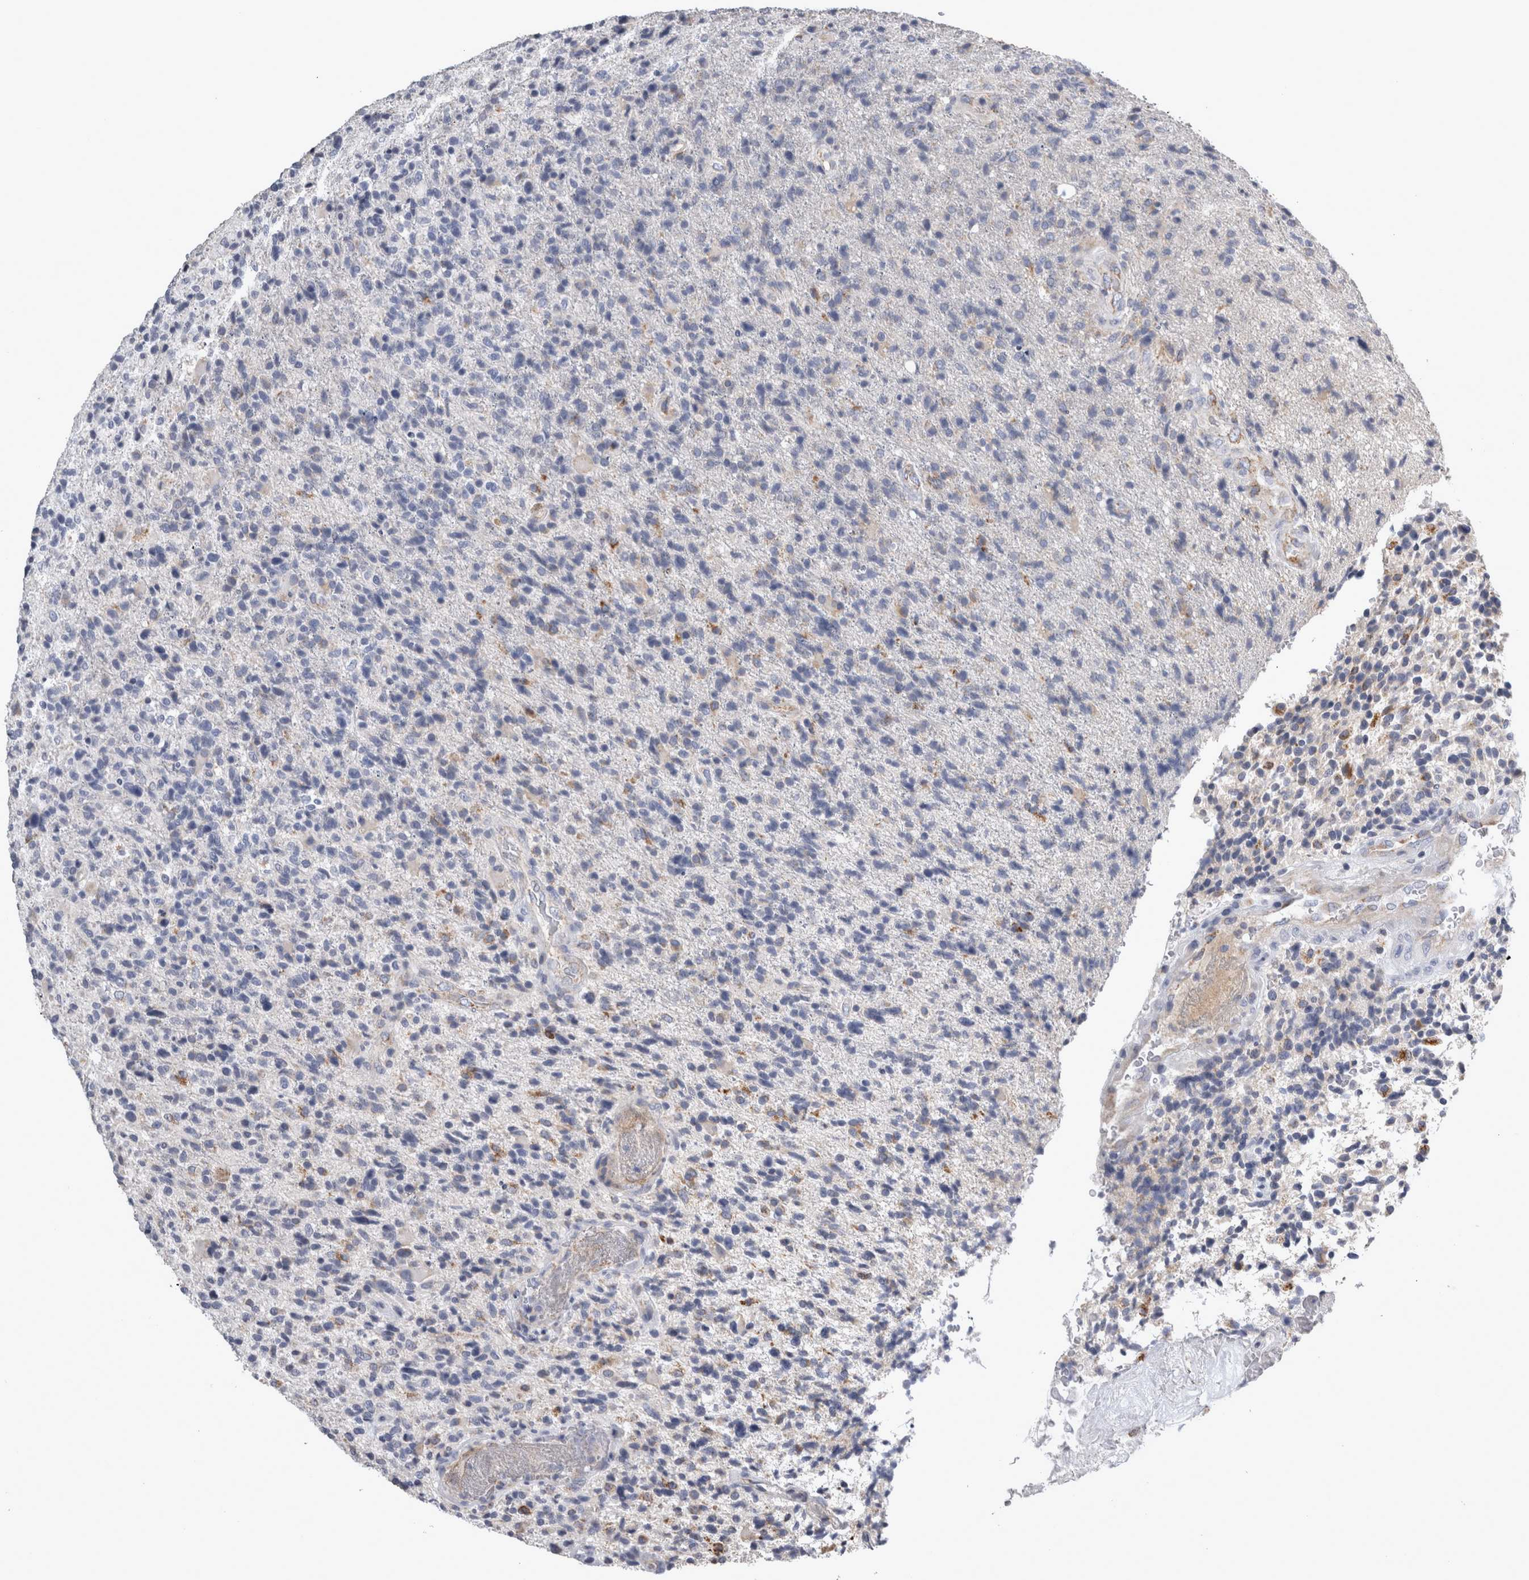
{"staining": {"intensity": "moderate", "quantity": "<25%", "location": "cytoplasmic/membranous"}, "tissue": "glioma", "cell_type": "Tumor cells", "image_type": "cancer", "snomed": [{"axis": "morphology", "description": "Glioma, malignant, High grade"}, {"axis": "topography", "description": "Brain"}], "caption": "Malignant high-grade glioma stained for a protein (brown) demonstrates moderate cytoplasmic/membranous positive positivity in approximately <25% of tumor cells.", "gene": "TCAP", "patient": {"sex": "male", "age": 72}}